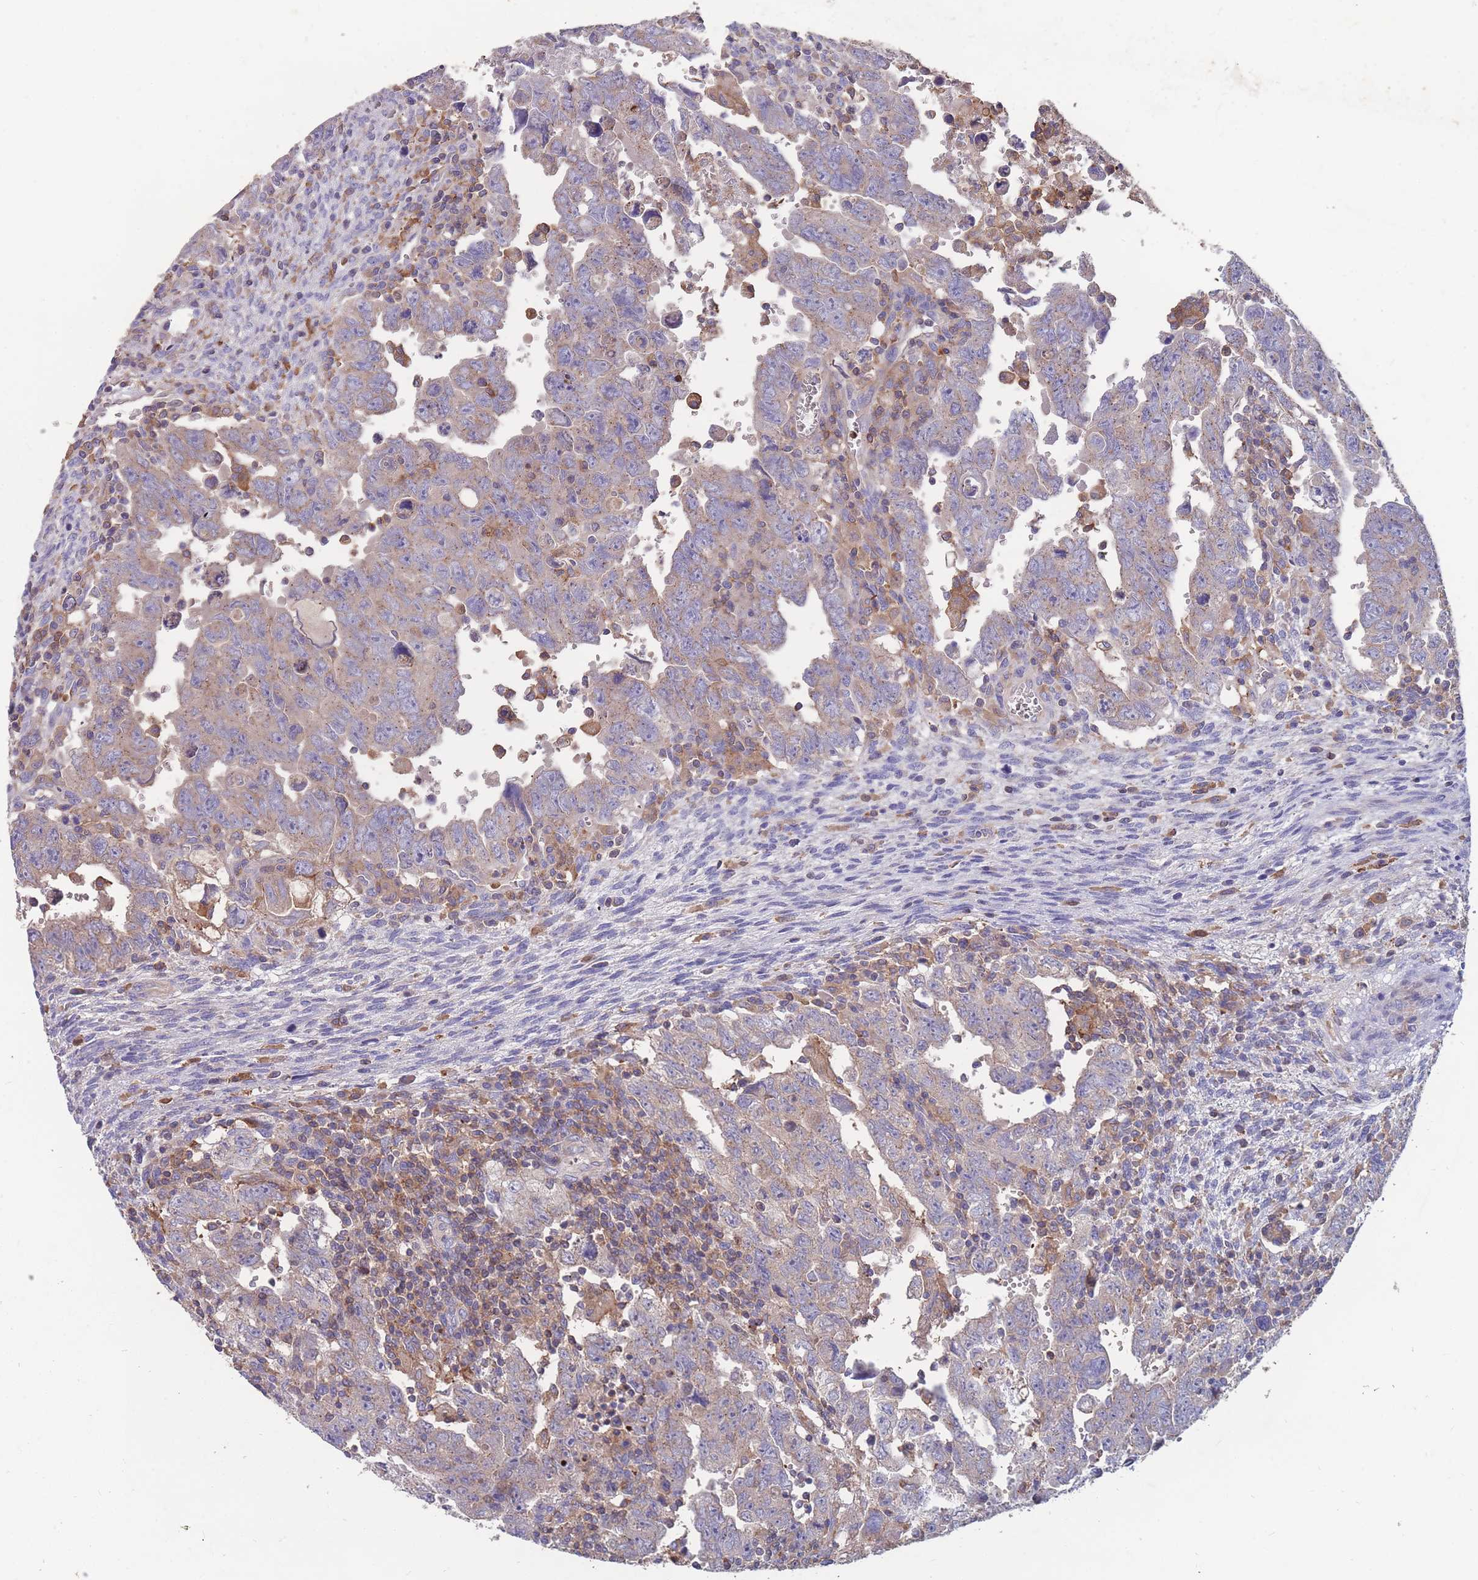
{"staining": {"intensity": "weak", "quantity": "25%-75%", "location": "cytoplasmic/membranous"}, "tissue": "testis cancer", "cell_type": "Tumor cells", "image_type": "cancer", "snomed": [{"axis": "morphology", "description": "Carcinoma, Embryonal, NOS"}, {"axis": "topography", "description": "Testis"}], "caption": "Approximately 25%-75% of tumor cells in human testis cancer reveal weak cytoplasmic/membranous protein expression as visualized by brown immunohistochemical staining.", "gene": "CD33", "patient": {"sex": "male", "age": 28}}